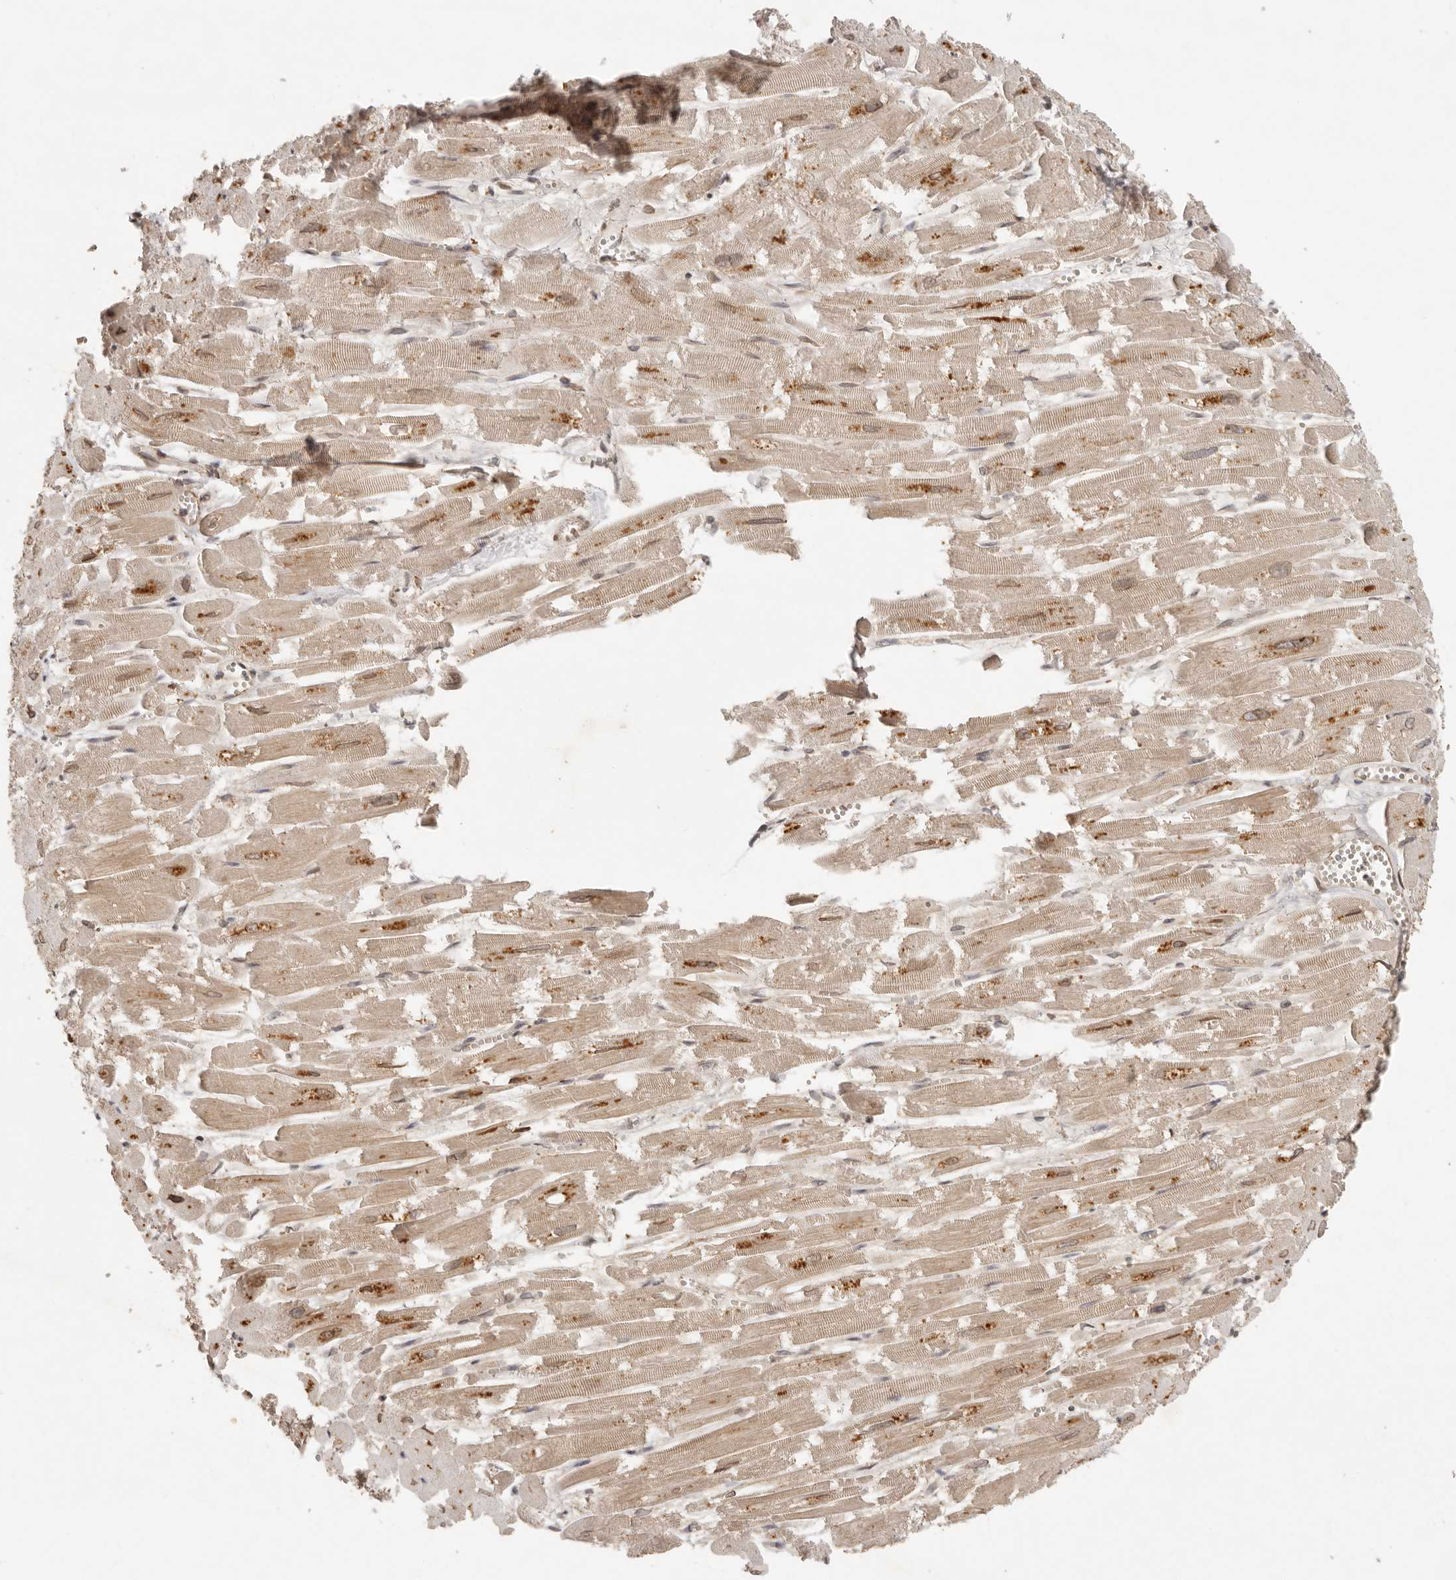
{"staining": {"intensity": "moderate", "quantity": ">75%", "location": "cytoplasmic/membranous"}, "tissue": "heart muscle", "cell_type": "Cardiomyocytes", "image_type": "normal", "snomed": [{"axis": "morphology", "description": "Normal tissue, NOS"}, {"axis": "topography", "description": "Heart"}], "caption": "Protein staining demonstrates moderate cytoplasmic/membranous expression in approximately >75% of cardiomyocytes in normal heart muscle.", "gene": "LRRC75A", "patient": {"sex": "male", "age": 54}}